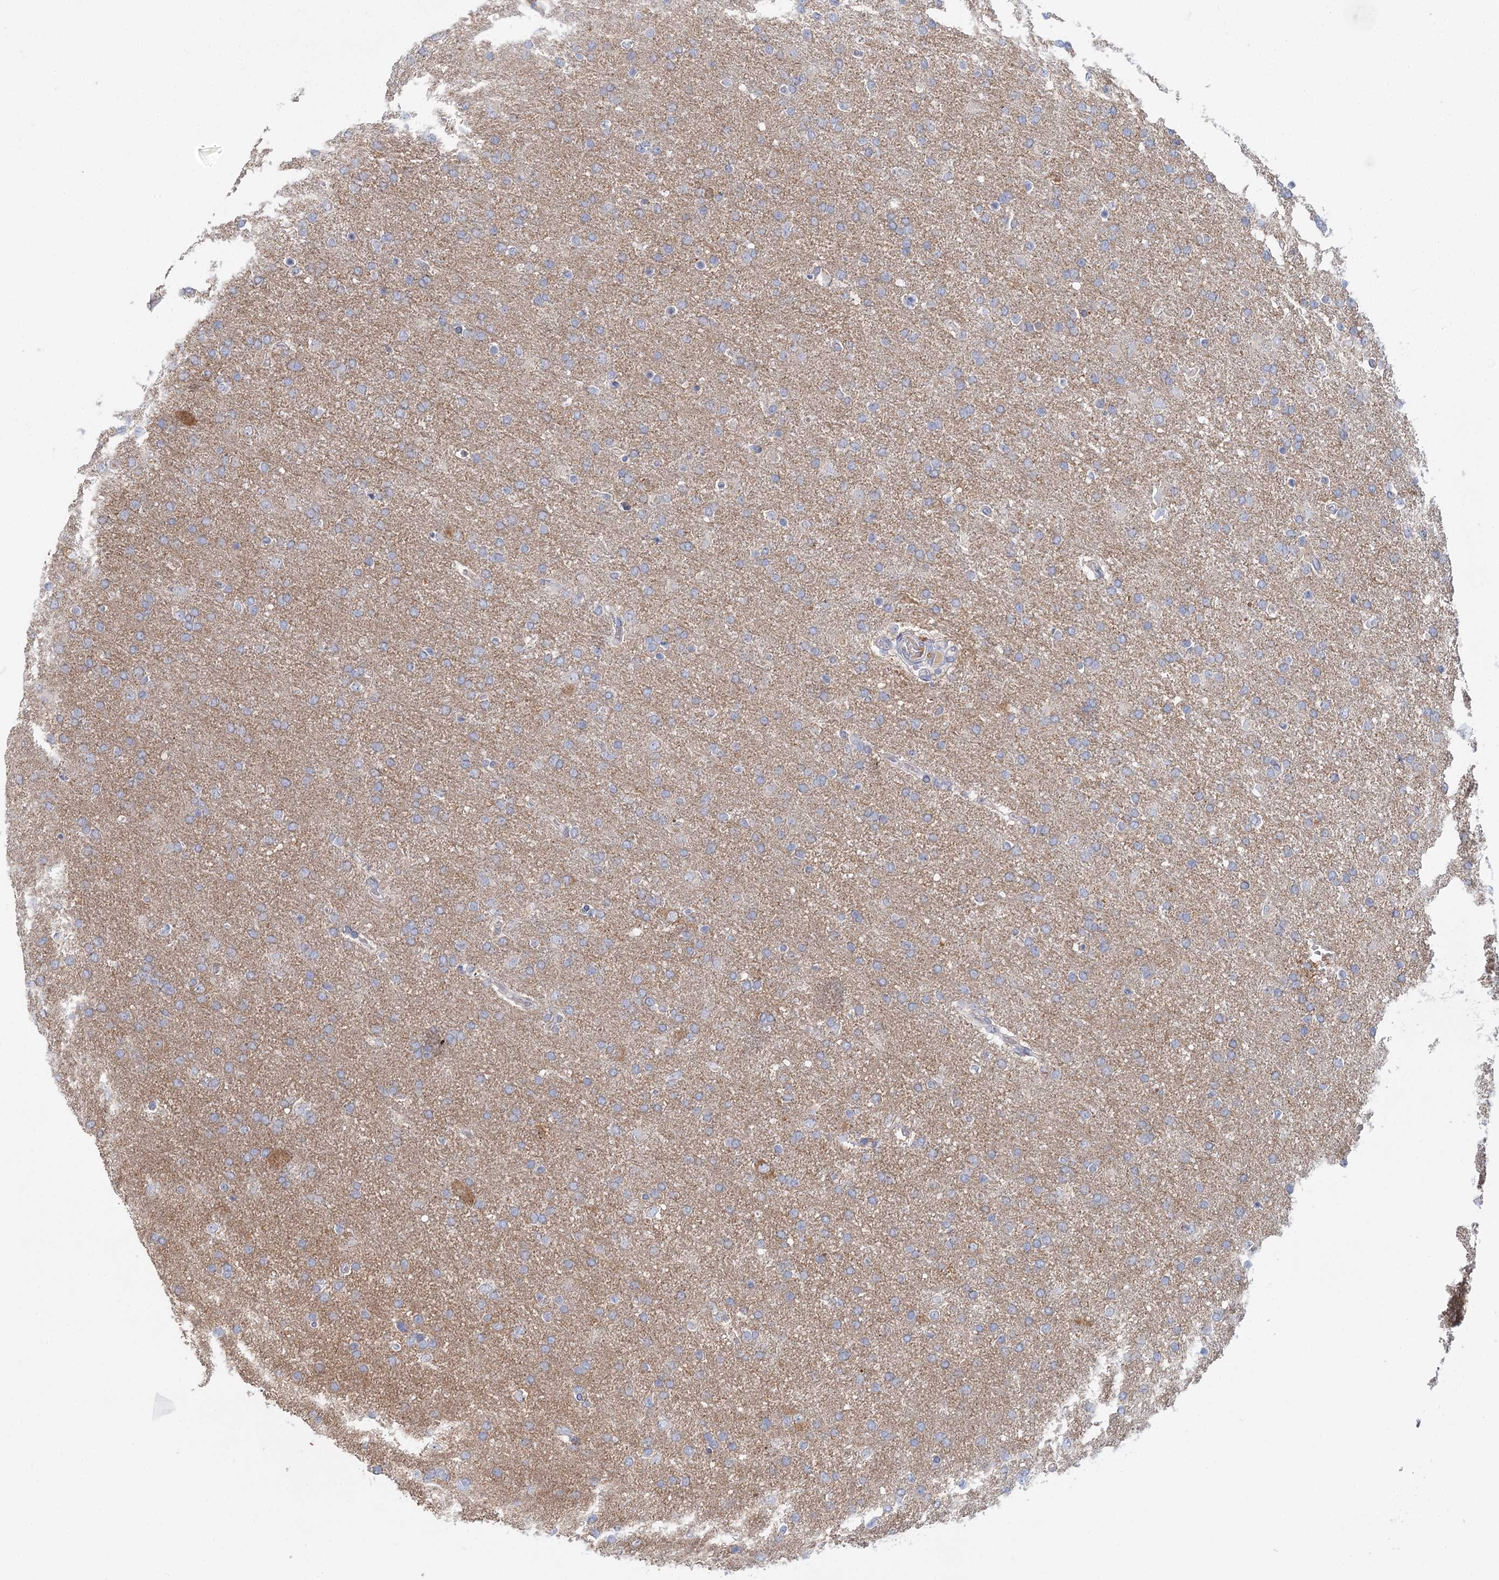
{"staining": {"intensity": "weak", "quantity": "<25%", "location": "cytoplasmic/membranous"}, "tissue": "glioma", "cell_type": "Tumor cells", "image_type": "cancer", "snomed": [{"axis": "morphology", "description": "Glioma, malignant, High grade"}, {"axis": "topography", "description": "Brain"}], "caption": "Immunohistochemistry histopathology image of neoplastic tissue: human high-grade glioma (malignant) stained with DAB displays no significant protein staining in tumor cells.", "gene": "ARHGAP44", "patient": {"sex": "male", "age": 72}}